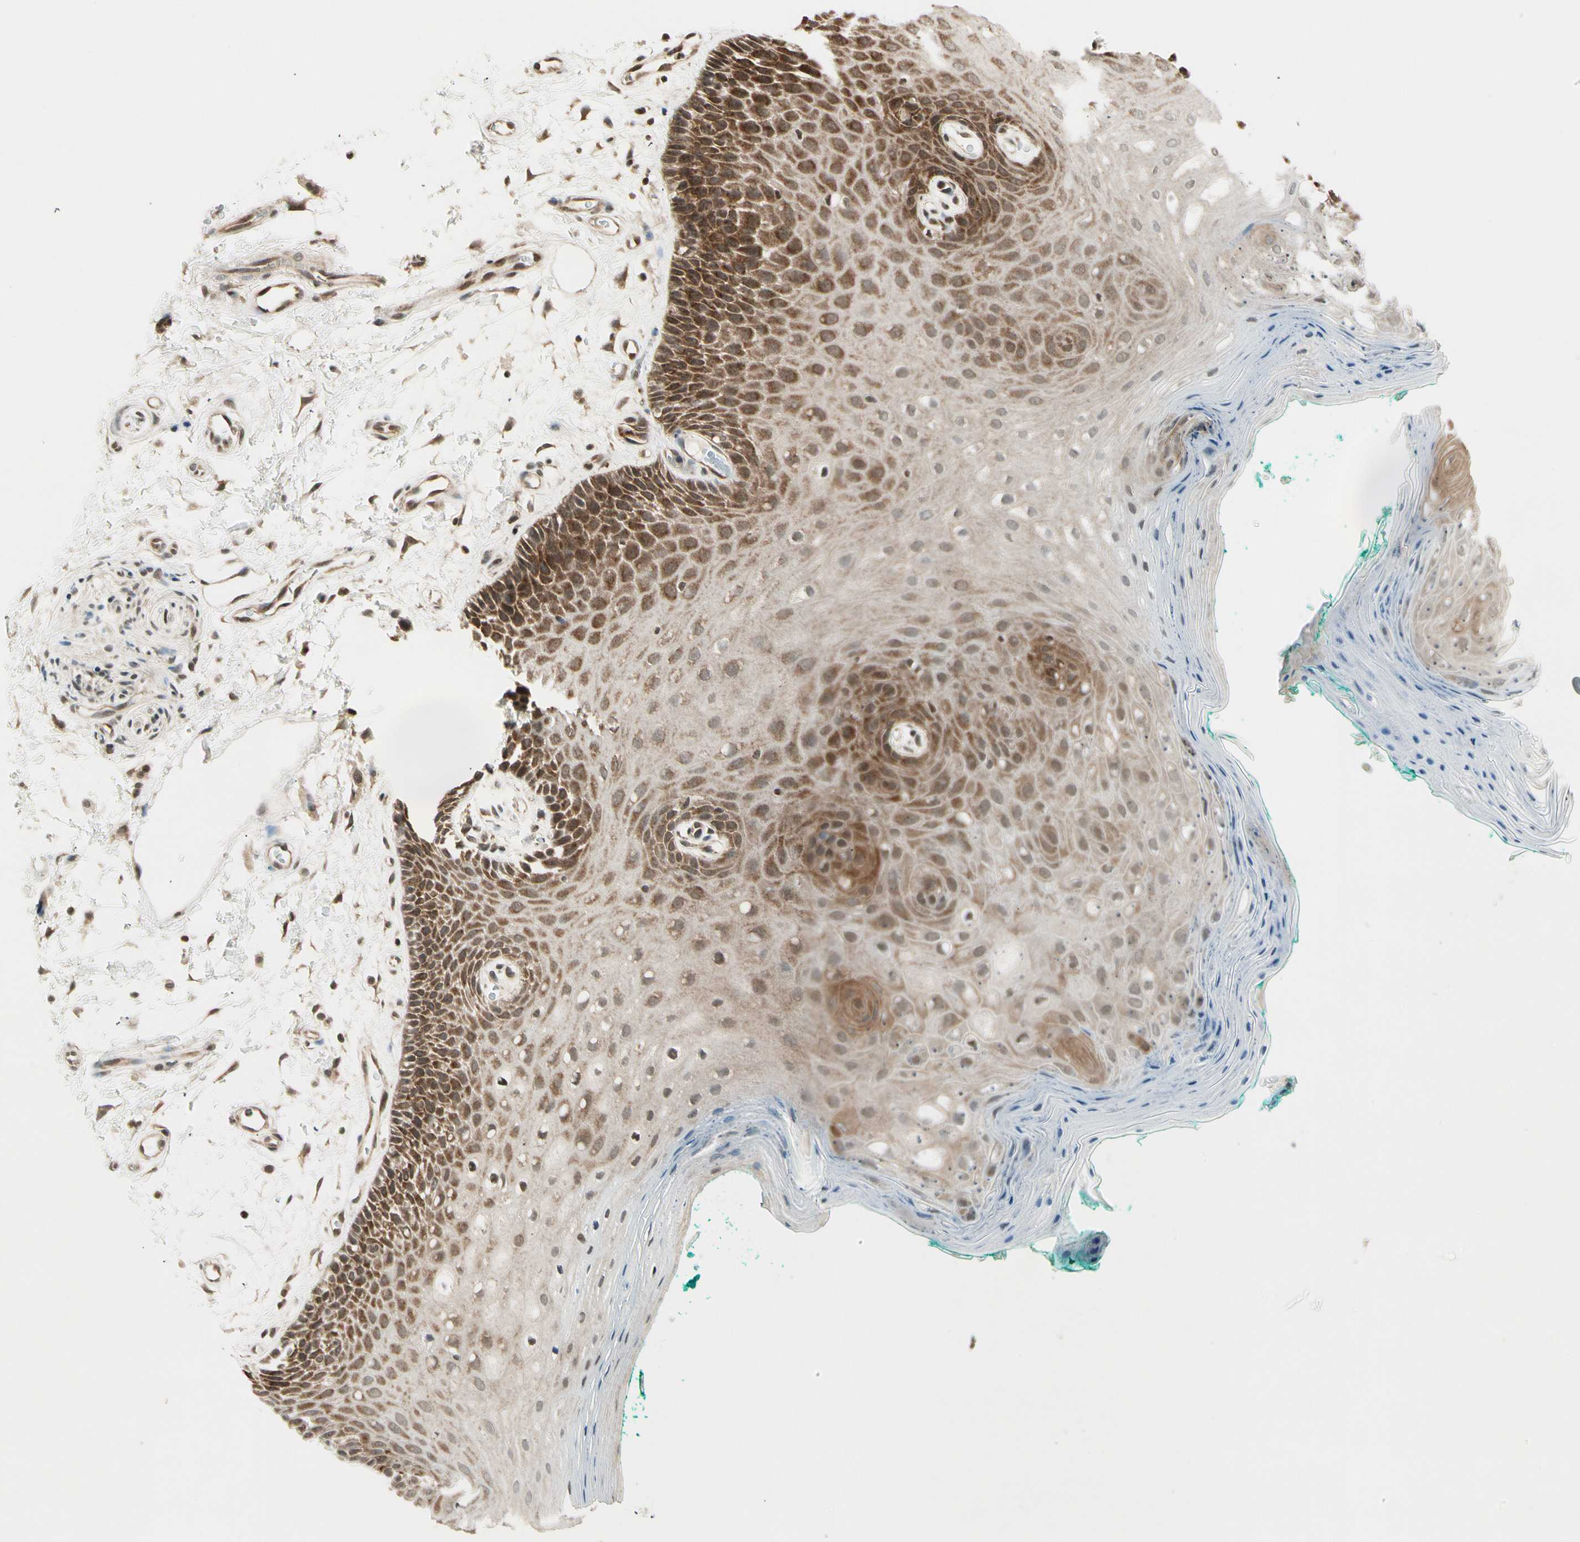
{"staining": {"intensity": "moderate", "quantity": ">75%", "location": "cytoplasmic/membranous"}, "tissue": "oral mucosa", "cell_type": "Squamous epithelial cells", "image_type": "normal", "snomed": [{"axis": "morphology", "description": "Normal tissue, NOS"}, {"axis": "topography", "description": "Skeletal muscle"}, {"axis": "topography", "description": "Oral tissue"}, {"axis": "topography", "description": "Peripheral nerve tissue"}], "caption": "Unremarkable oral mucosa displays moderate cytoplasmic/membranous expression in about >75% of squamous epithelial cells, visualized by immunohistochemistry.", "gene": "SMN2", "patient": {"sex": "female", "age": 84}}